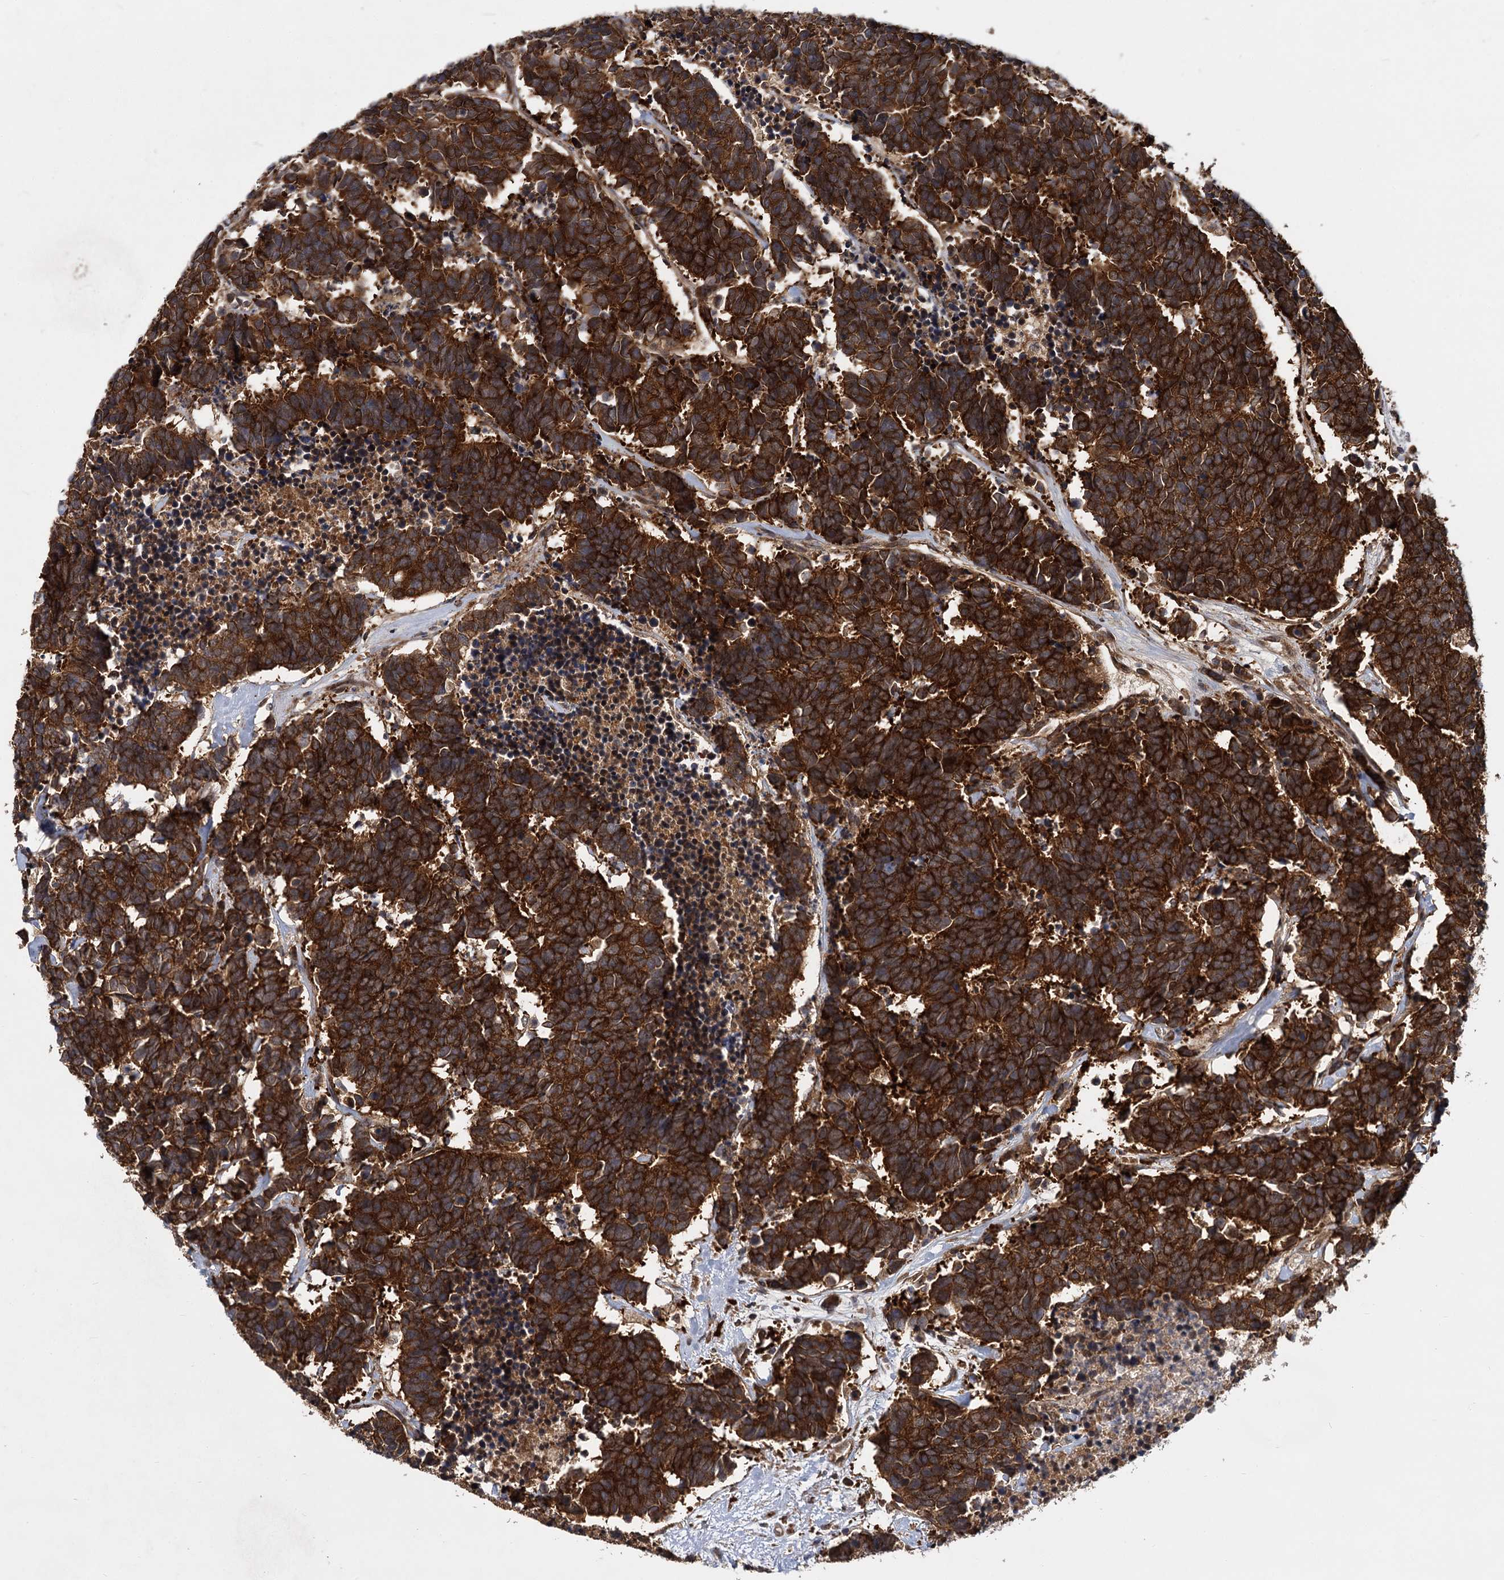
{"staining": {"intensity": "strong", "quantity": ">75%", "location": "cytoplasmic/membranous"}, "tissue": "carcinoid", "cell_type": "Tumor cells", "image_type": "cancer", "snomed": [{"axis": "morphology", "description": "Carcinoma, NOS"}, {"axis": "morphology", "description": "Carcinoid, malignant, NOS"}, {"axis": "topography", "description": "Urinary bladder"}], "caption": "This is a micrograph of IHC staining of carcinoma, which shows strong expression in the cytoplasmic/membranous of tumor cells.", "gene": "INPPL1", "patient": {"sex": "male", "age": 57}}